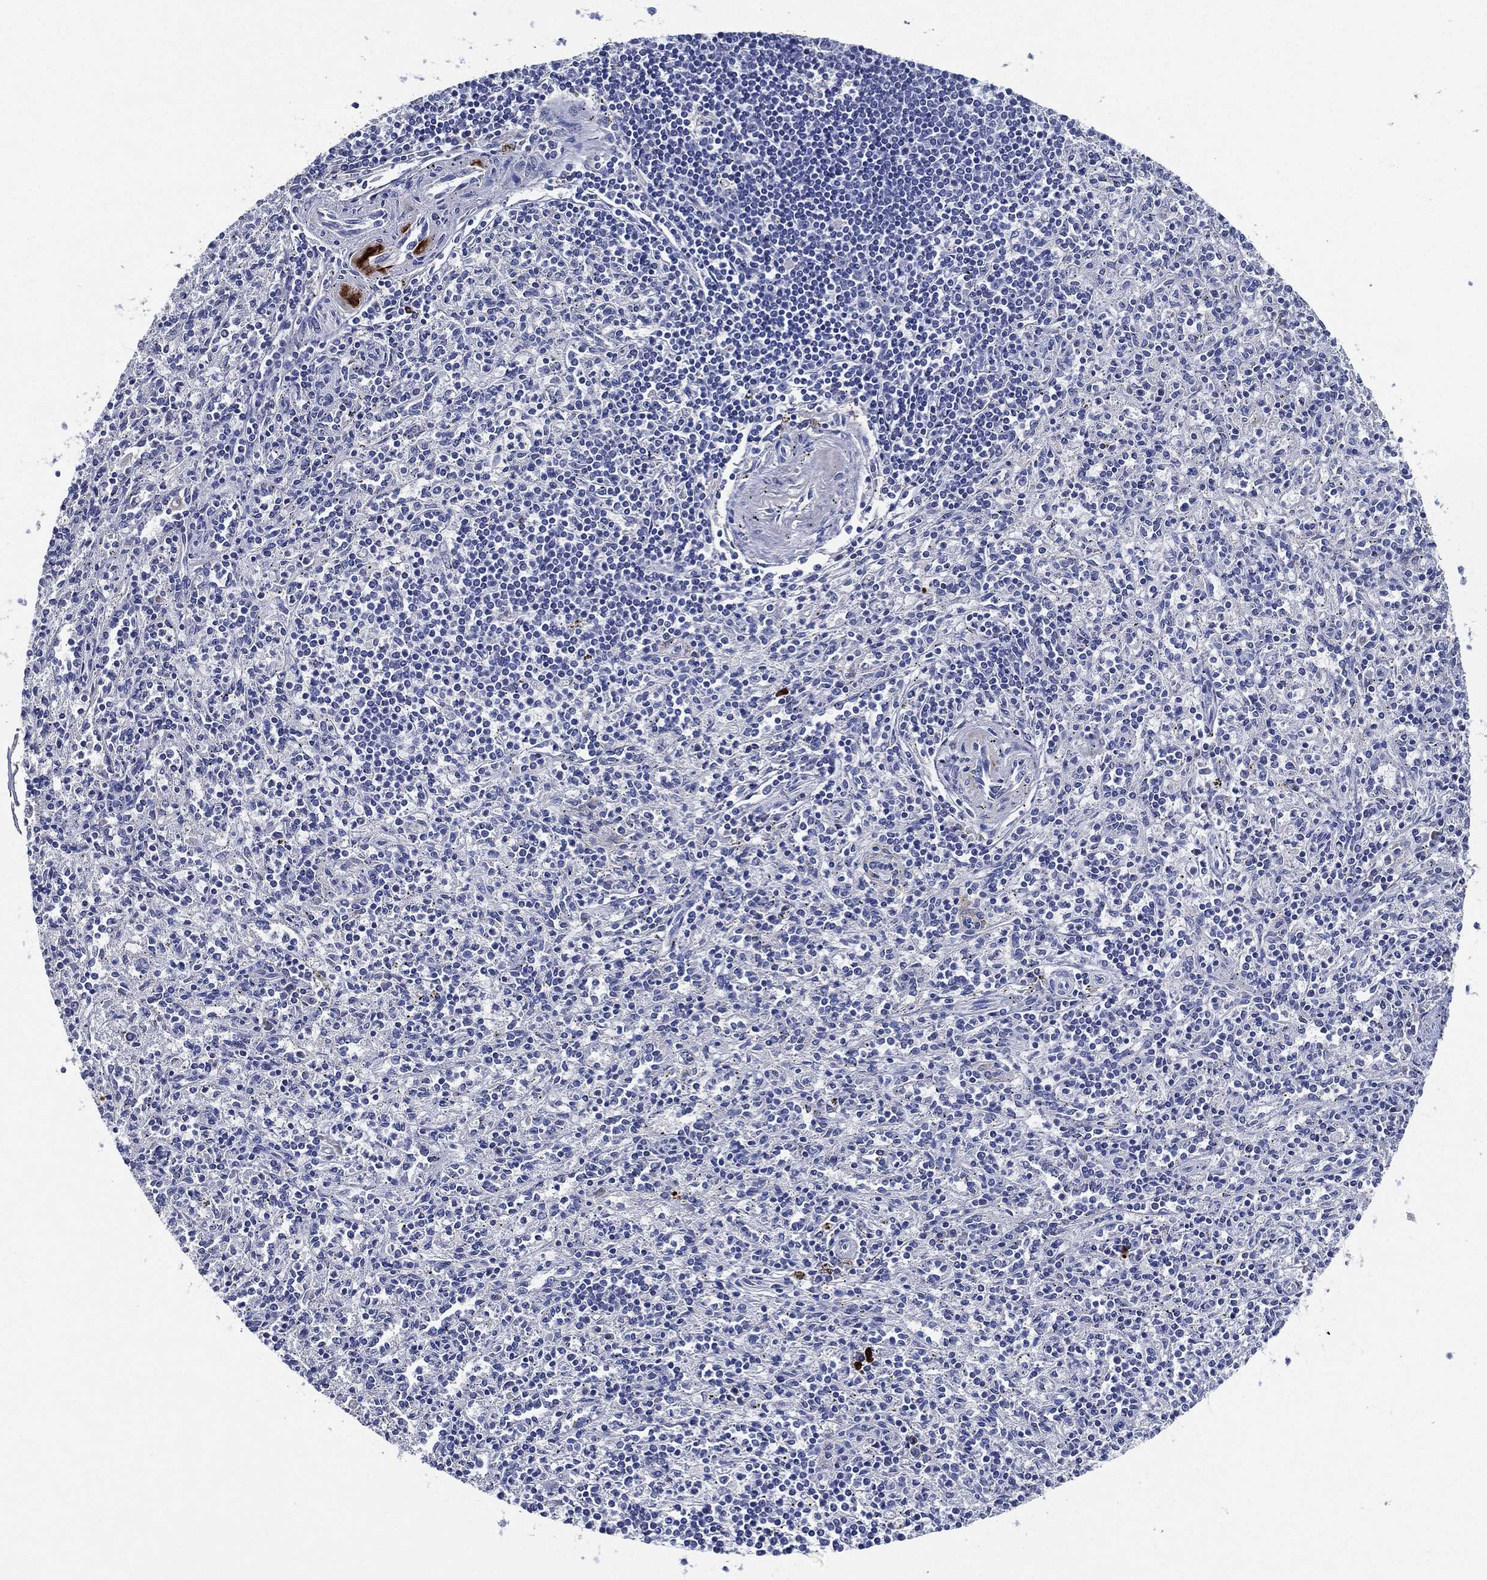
{"staining": {"intensity": "negative", "quantity": "none", "location": "none"}, "tissue": "spleen", "cell_type": "Cells in red pulp", "image_type": "normal", "snomed": [{"axis": "morphology", "description": "Normal tissue, NOS"}, {"axis": "topography", "description": "Spleen"}], "caption": "Immunohistochemistry (IHC) photomicrograph of unremarkable spleen: spleen stained with DAB demonstrates no significant protein staining in cells in red pulp. (Brightfield microscopy of DAB IHC at high magnification).", "gene": "TMPRSS11D", "patient": {"sex": "male", "age": 69}}